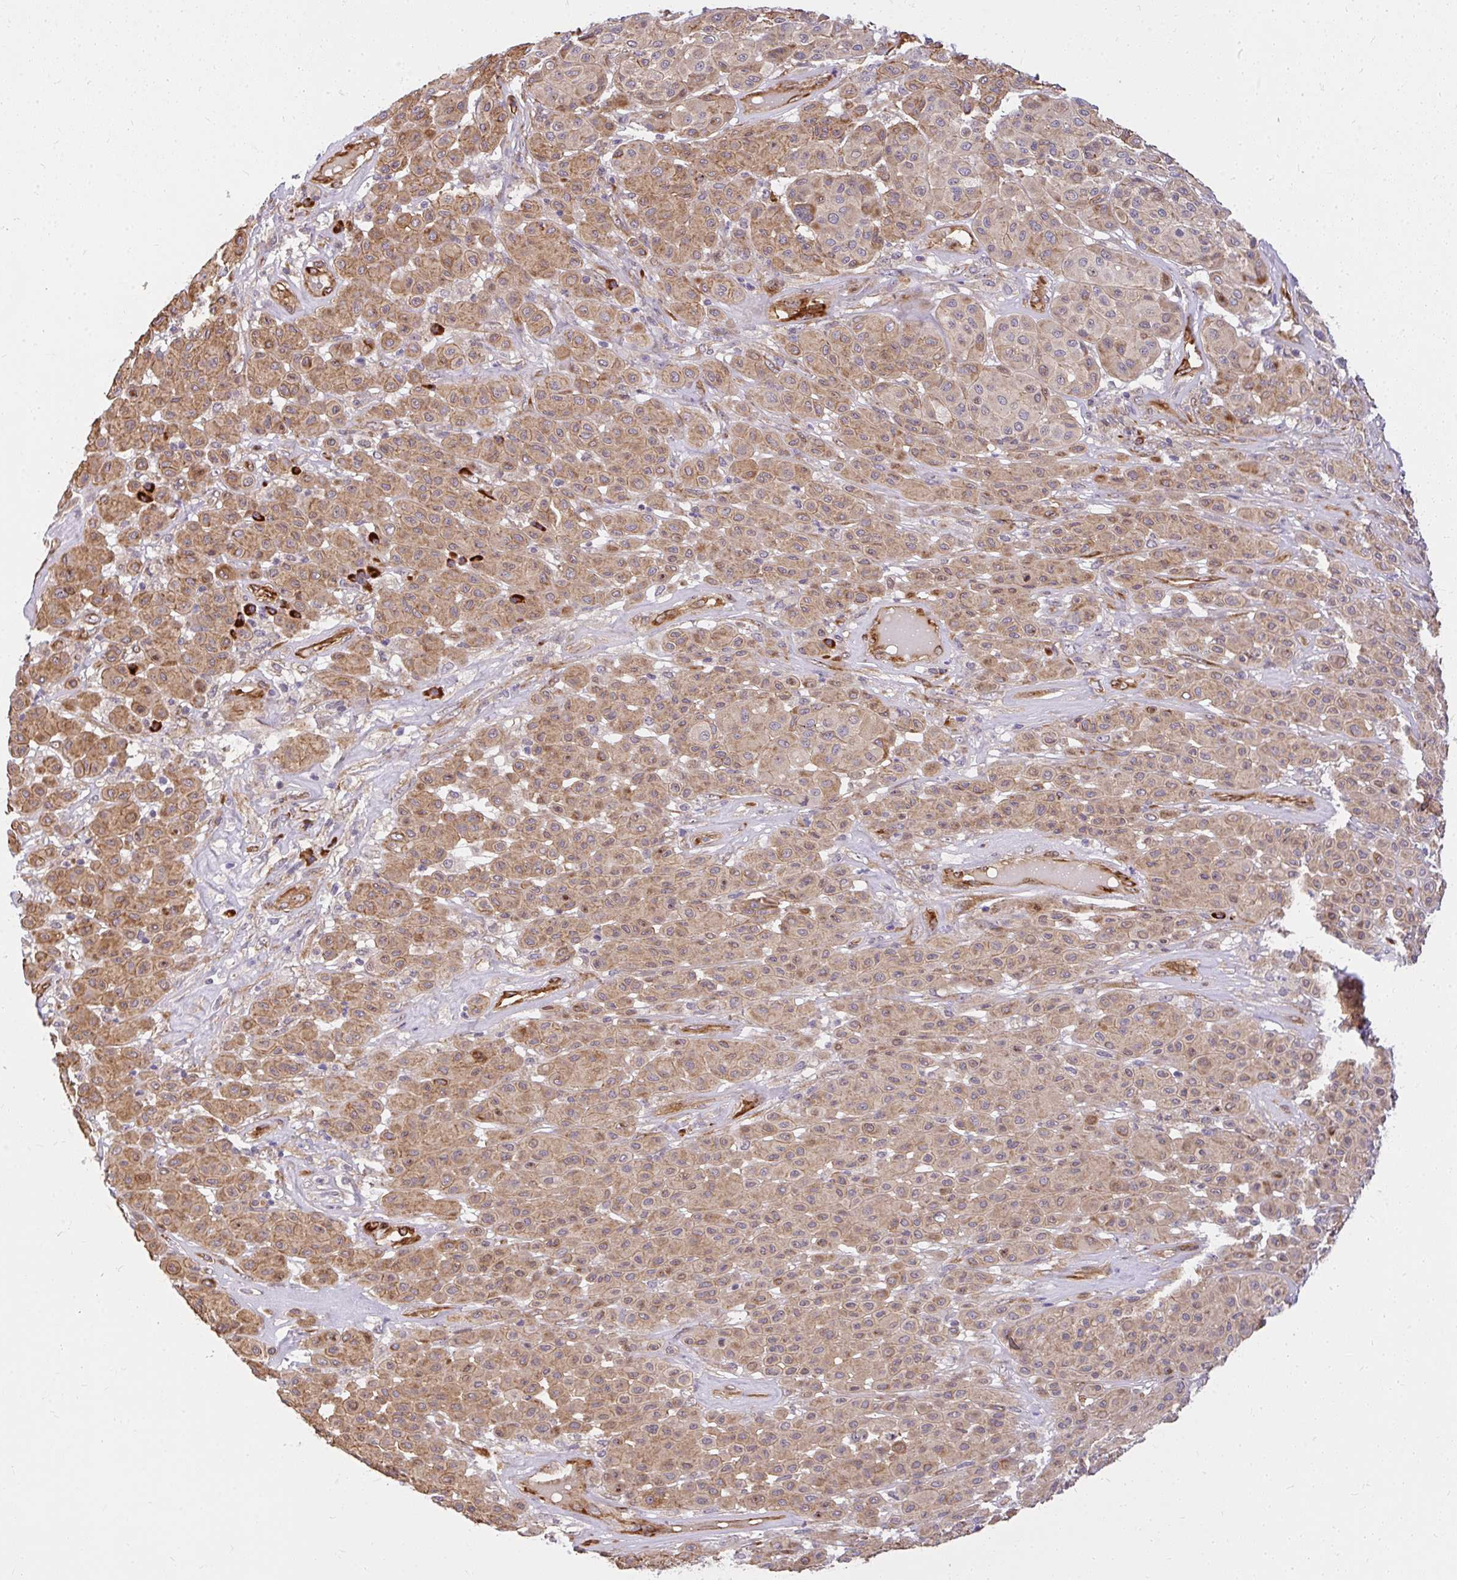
{"staining": {"intensity": "moderate", "quantity": ">75%", "location": "cytoplasmic/membranous"}, "tissue": "melanoma", "cell_type": "Tumor cells", "image_type": "cancer", "snomed": [{"axis": "morphology", "description": "Malignant melanoma, Metastatic site"}, {"axis": "topography", "description": "Smooth muscle"}], "caption": "The micrograph demonstrates a brown stain indicating the presence of a protein in the cytoplasmic/membranous of tumor cells in malignant melanoma (metastatic site).", "gene": "RSKR", "patient": {"sex": "male", "age": 41}}